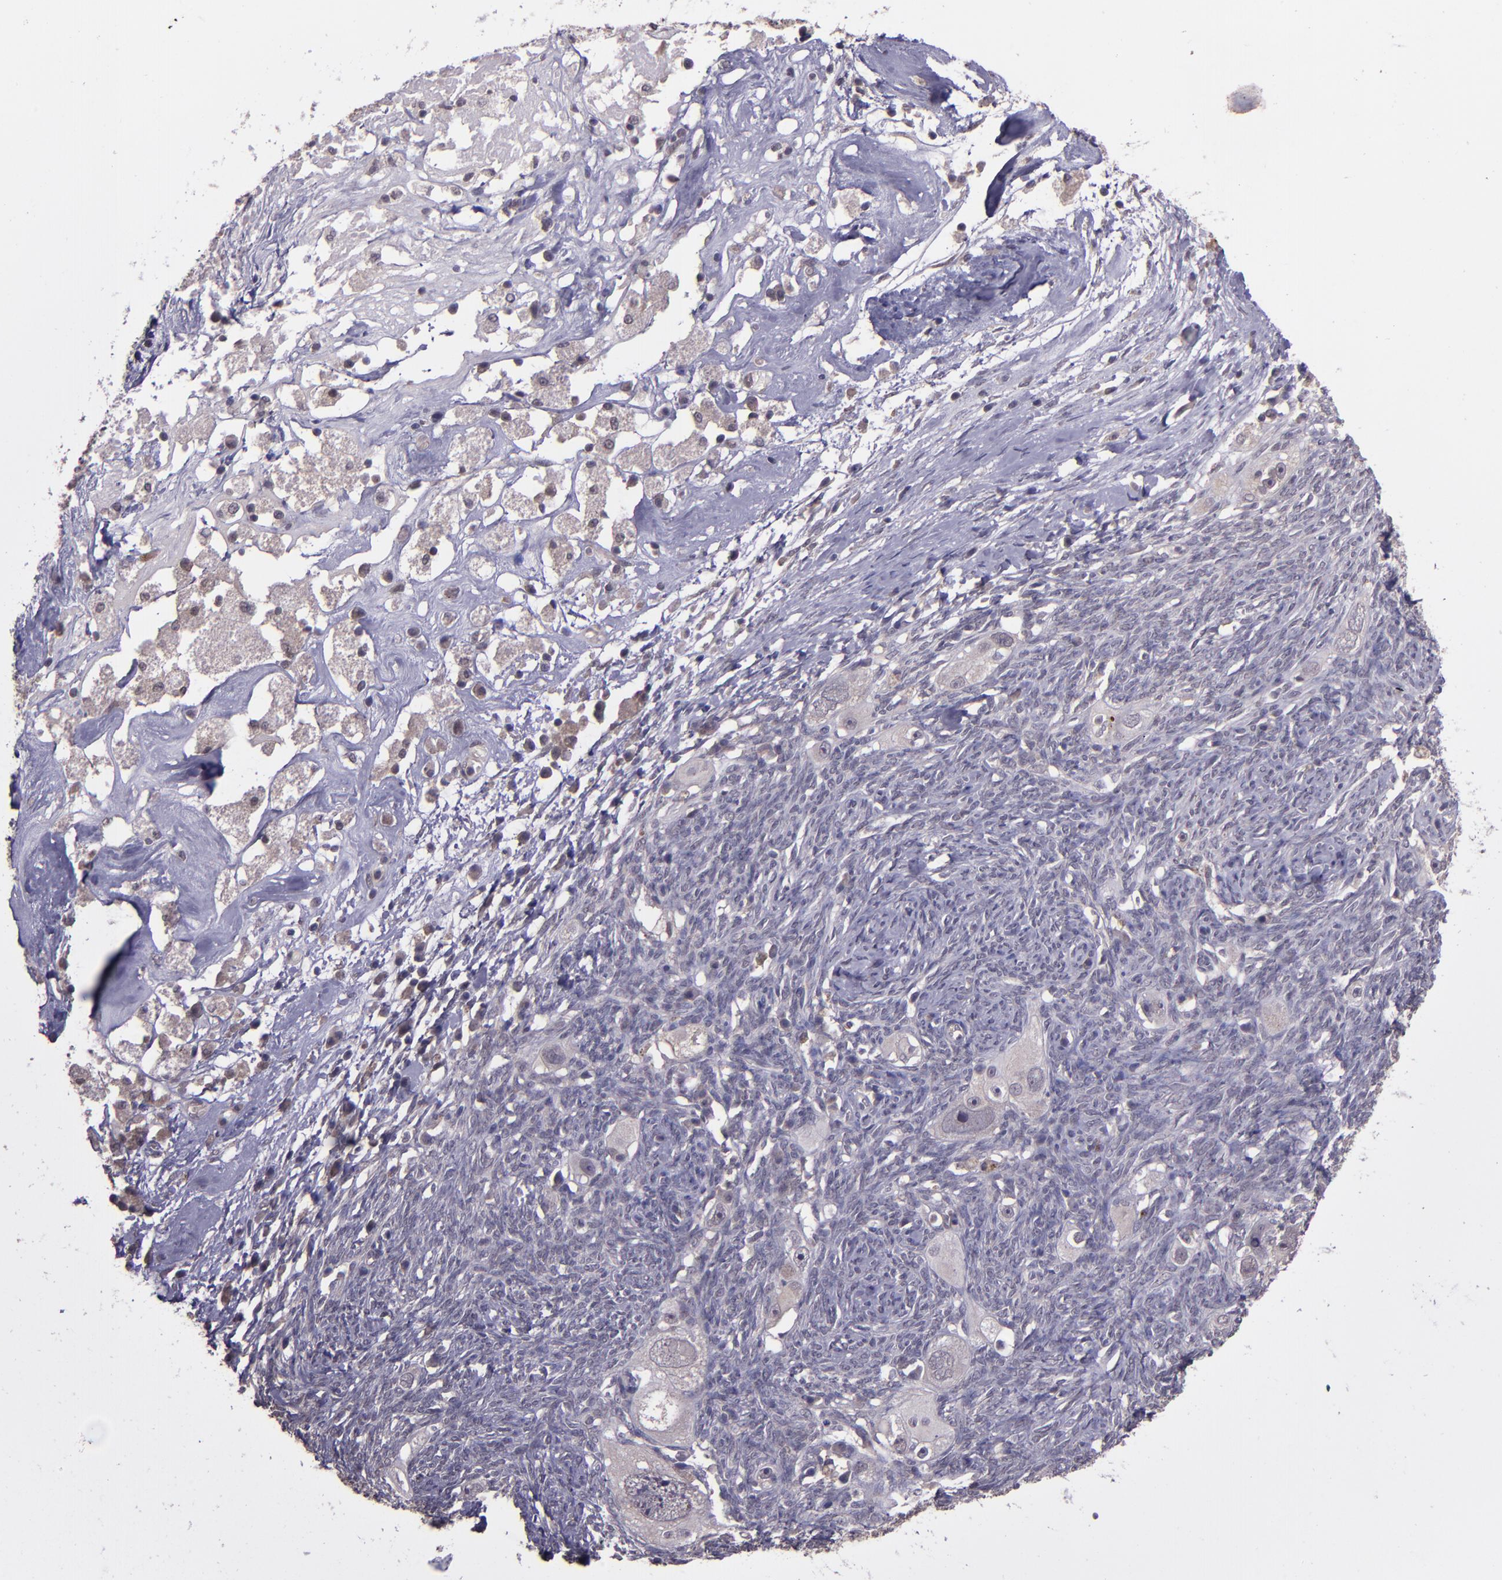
{"staining": {"intensity": "weak", "quantity": "25%-75%", "location": "cytoplasmic/membranous"}, "tissue": "ovarian cancer", "cell_type": "Tumor cells", "image_type": "cancer", "snomed": [{"axis": "morphology", "description": "Normal tissue, NOS"}, {"axis": "morphology", "description": "Cystadenocarcinoma, serous, NOS"}, {"axis": "topography", "description": "Ovary"}], "caption": "Tumor cells reveal low levels of weak cytoplasmic/membranous staining in approximately 25%-75% of cells in ovarian serous cystadenocarcinoma. The protein is shown in brown color, while the nuclei are stained blue.", "gene": "TAF7L", "patient": {"sex": "female", "age": 62}}